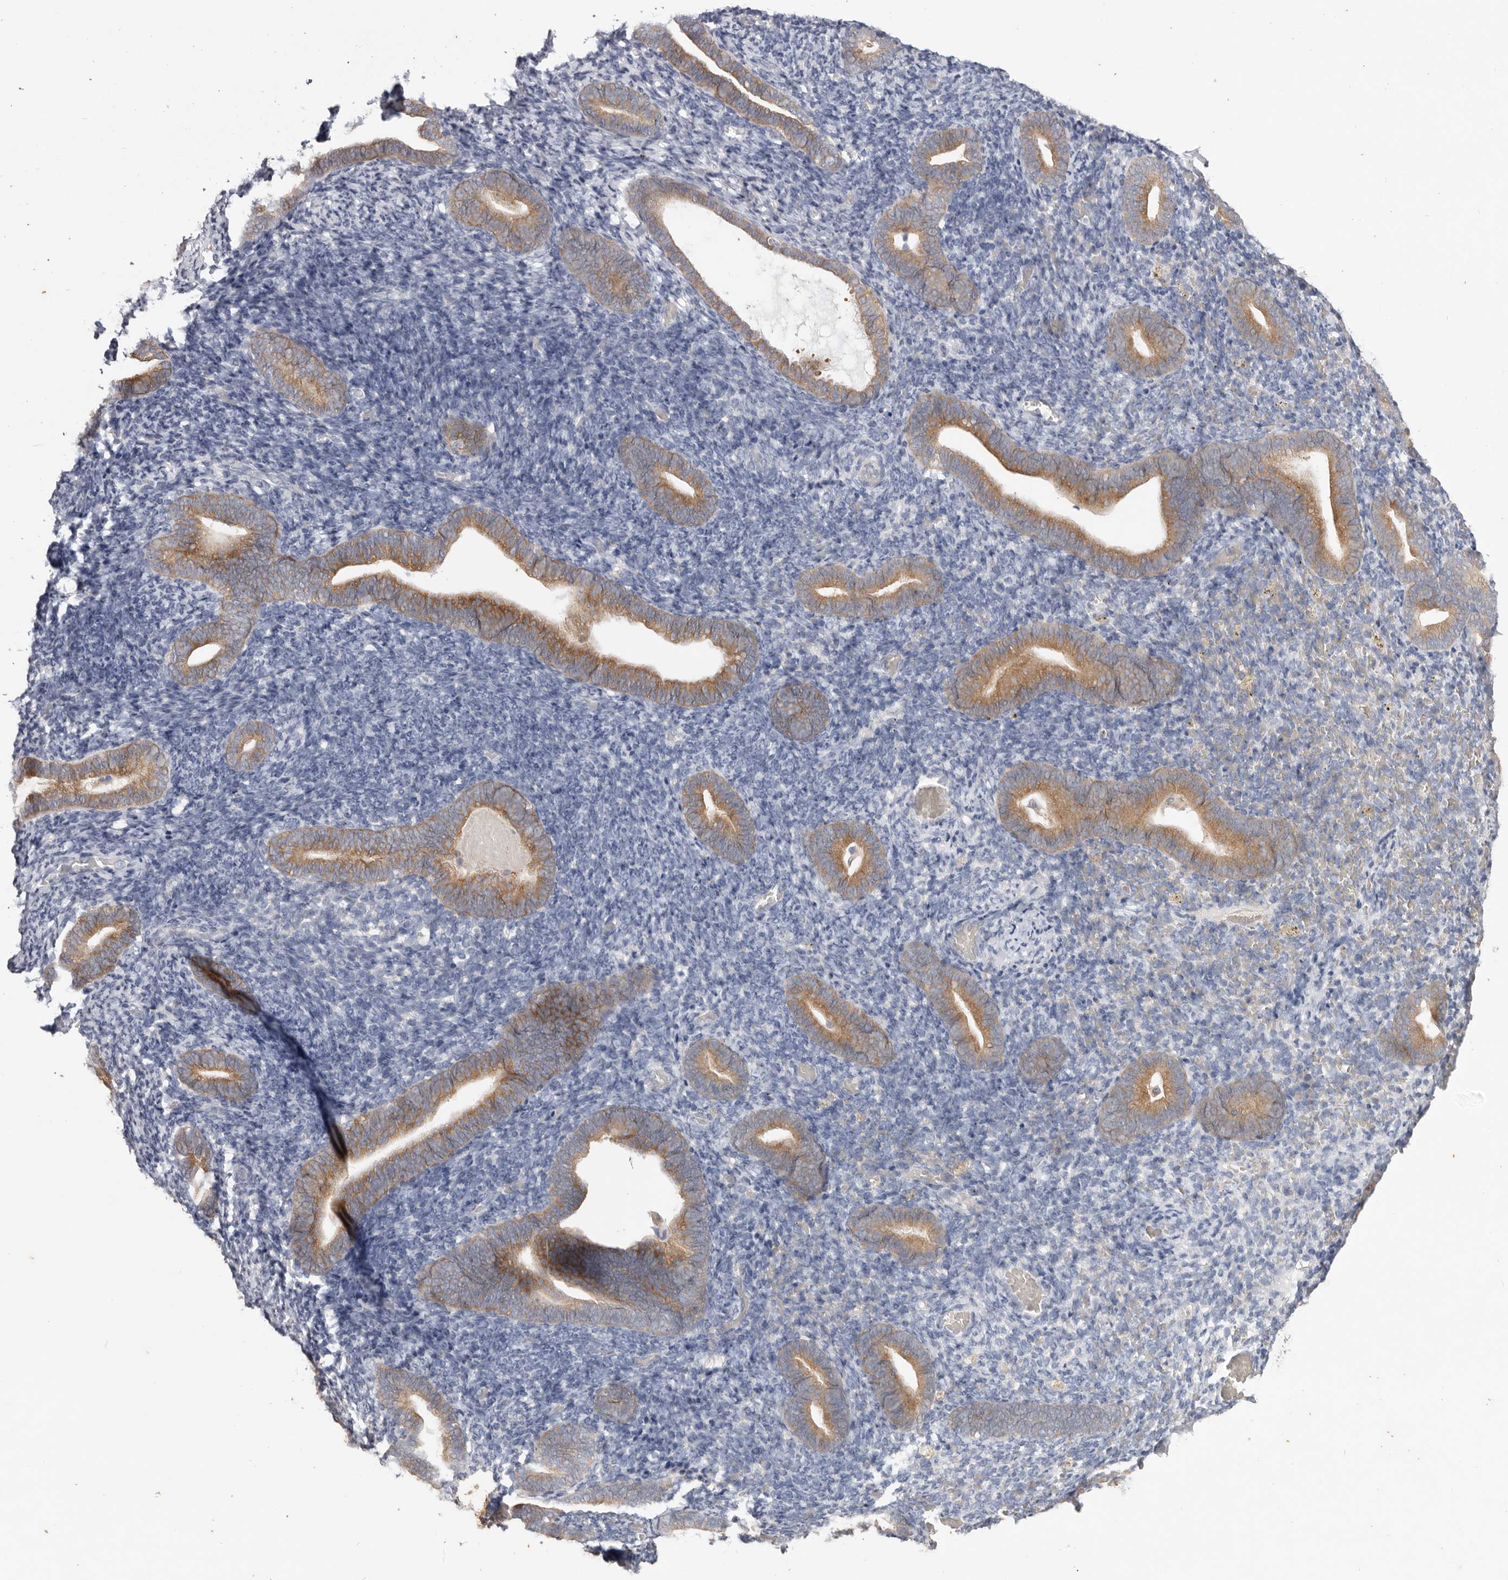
{"staining": {"intensity": "weak", "quantity": "<25%", "location": "cytoplasmic/membranous"}, "tissue": "endometrium", "cell_type": "Cells in endometrial stroma", "image_type": "normal", "snomed": [{"axis": "morphology", "description": "Normal tissue, NOS"}, {"axis": "topography", "description": "Endometrium"}], "caption": "An immunohistochemistry (IHC) micrograph of normal endometrium is shown. There is no staining in cells in endometrial stroma of endometrium.", "gene": "WDR77", "patient": {"sex": "female", "age": 51}}